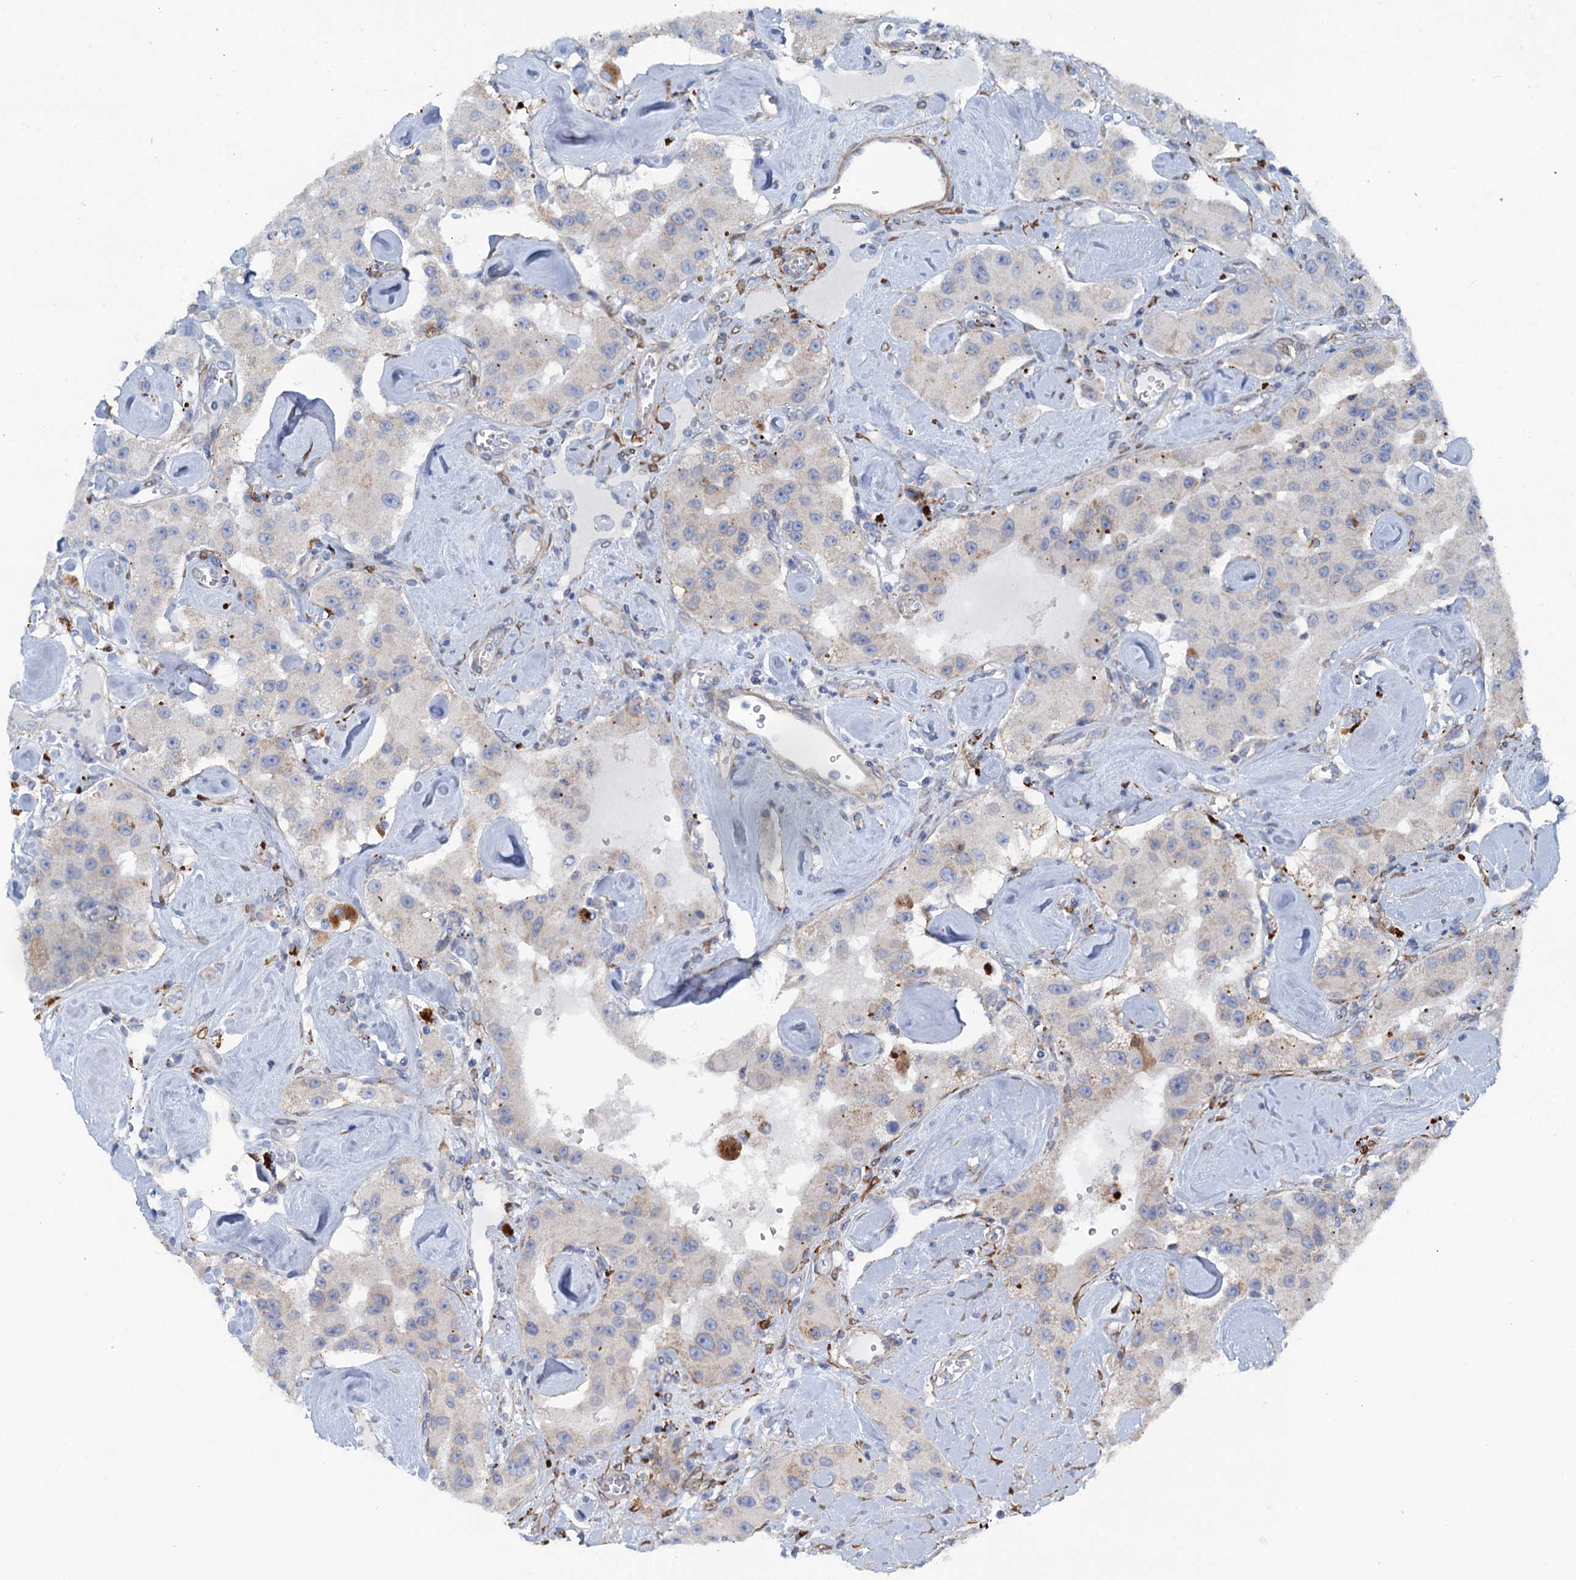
{"staining": {"intensity": "negative", "quantity": "none", "location": "none"}, "tissue": "carcinoid", "cell_type": "Tumor cells", "image_type": "cancer", "snomed": [{"axis": "morphology", "description": "Carcinoid, malignant, NOS"}, {"axis": "topography", "description": "Pancreas"}], "caption": "Tumor cells are negative for protein expression in human carcinoid.", "gene": "POGLUT3", "patient": {"sex": "male", "age": 41}}